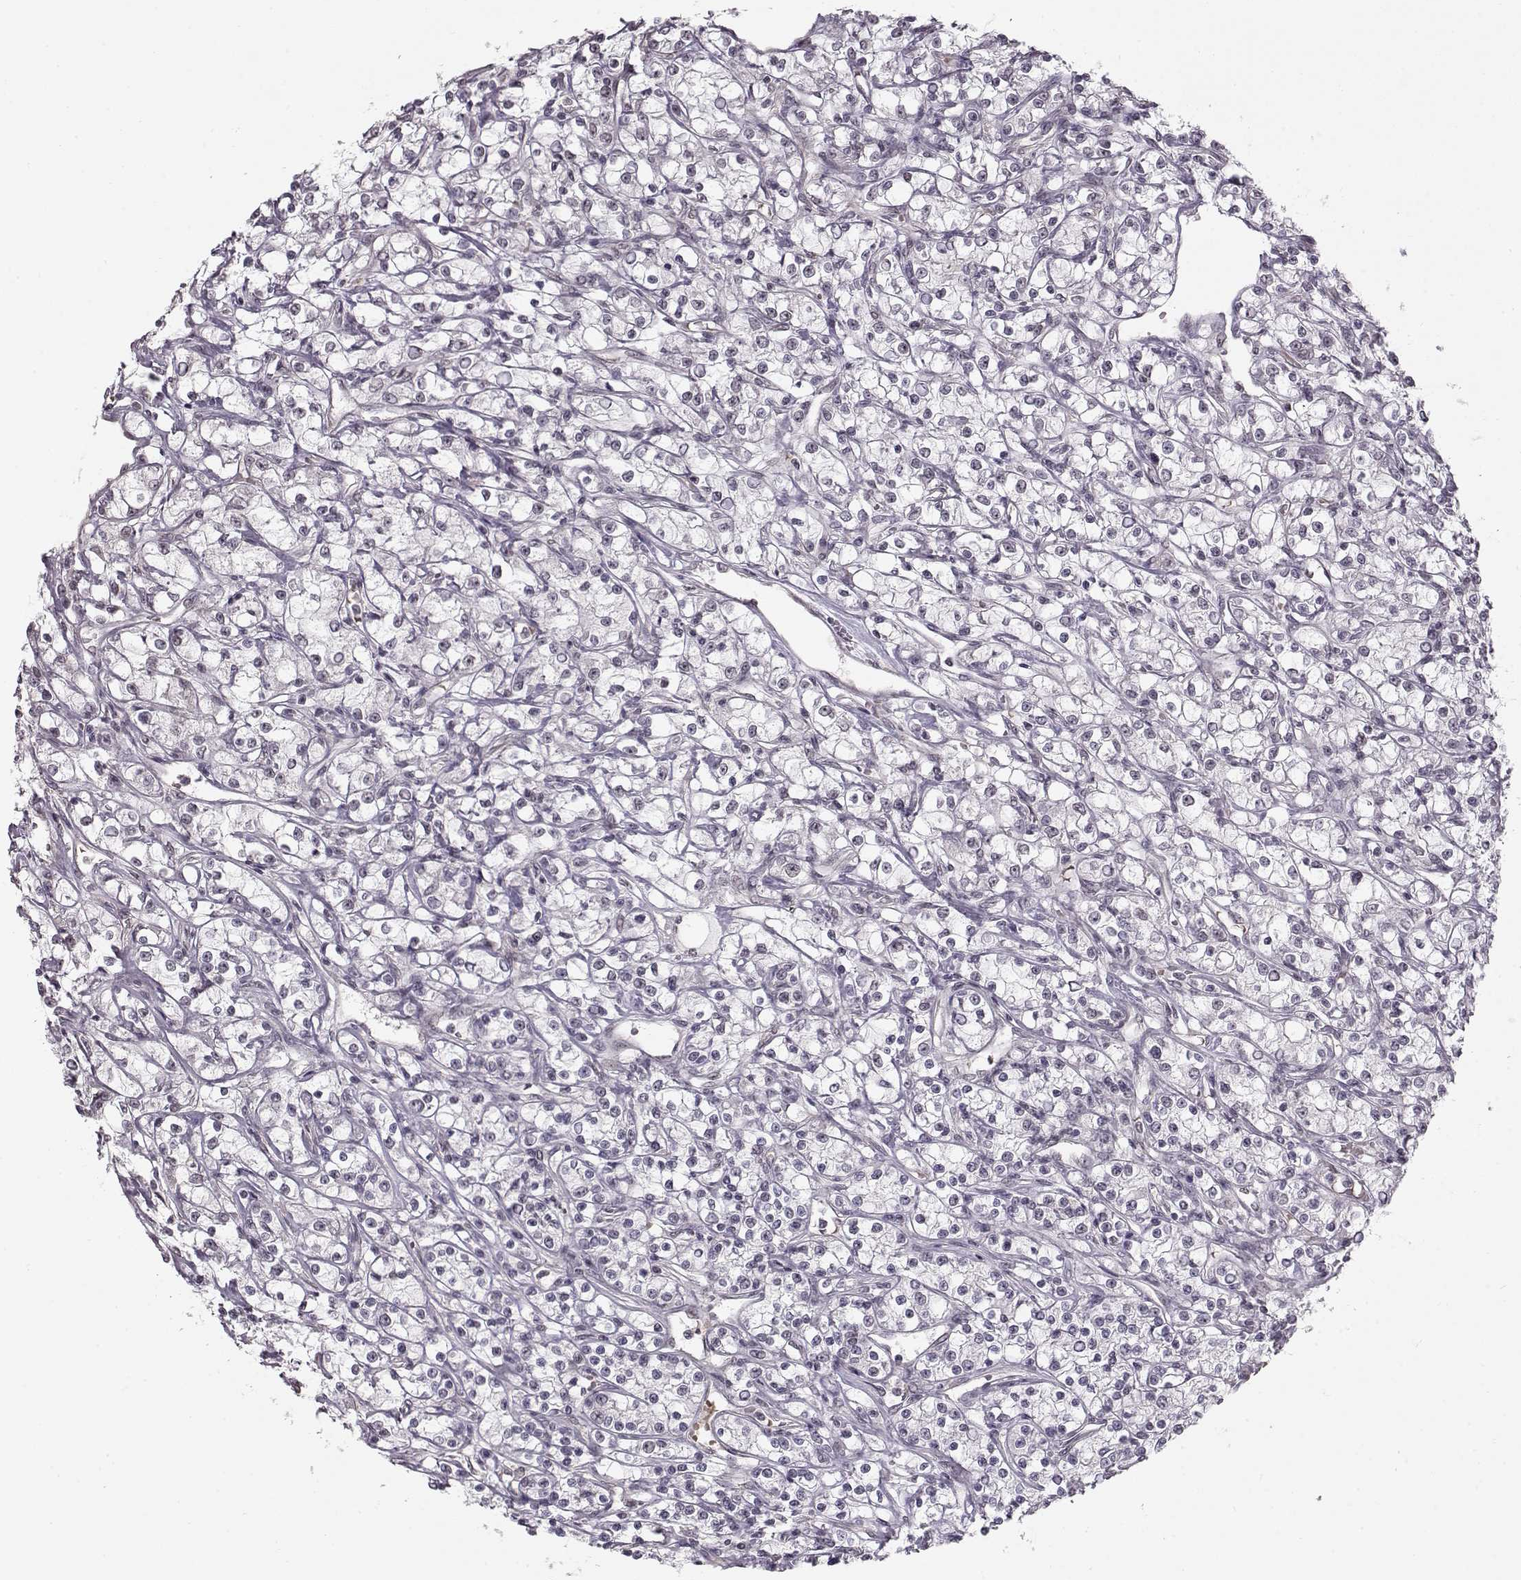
{"staining": {"intensity": "negative", "quantity": "none", "location": "none"}, "tissue": "renal cancer", "cell_type": "Tumor cells", "image_type": "cancer", "snomed": [{"axis": "morphology", "description": "Adenocarcinoma, NOS"}, {"axis": "topography", "description": "Kidney"}], "caption": "Tumor cells show no significant protein positivity in renal adenocarcinoma.", "gene": "PCP4", "patient": {"sex": "female", "age": 59}}